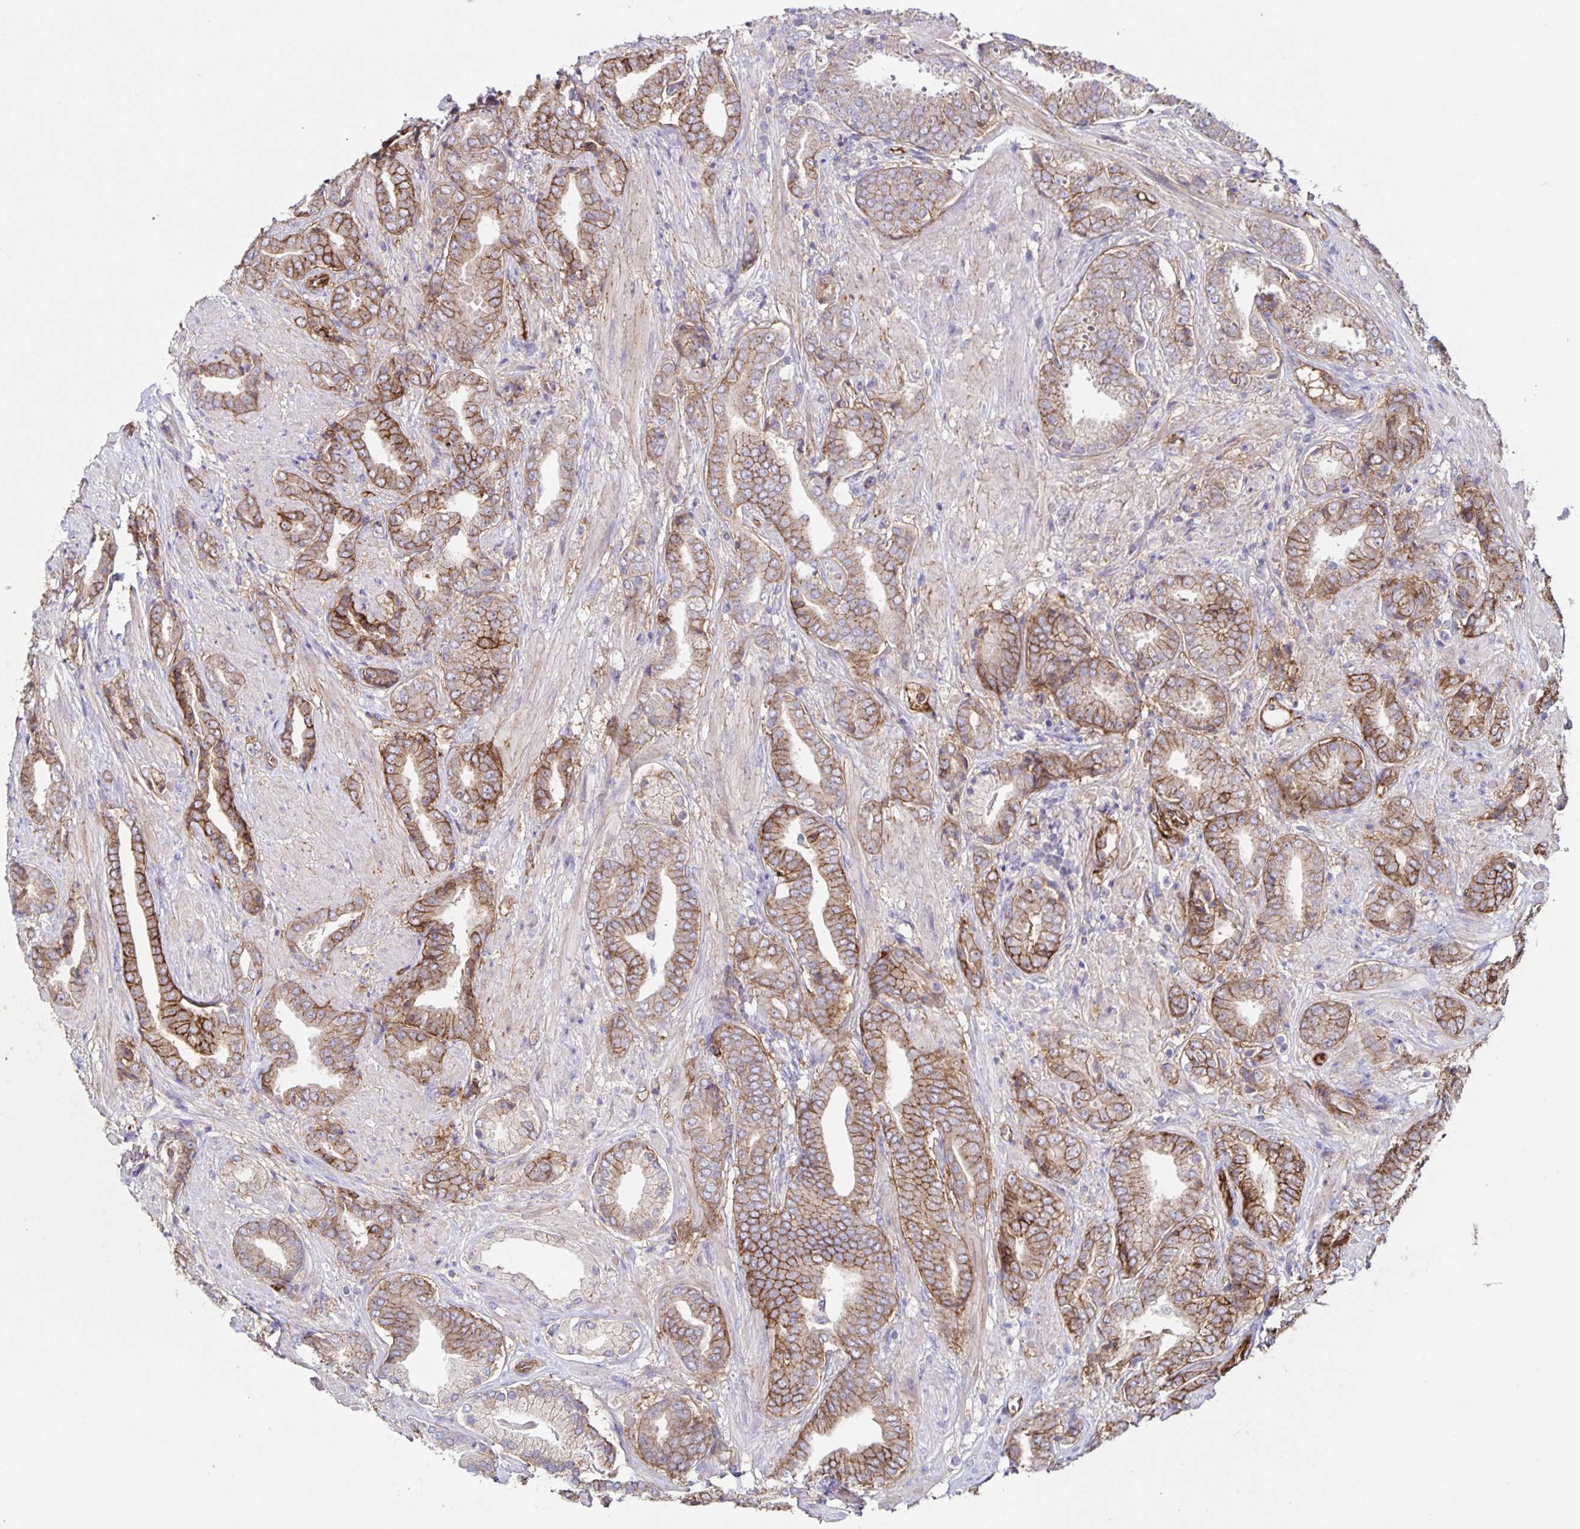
{"staining": {"intensity": "moderate", "quantity": "25%-75%", "location": "cytoplasmic/membranous"}, "tissue": "prostate cancer", "cell_type": "Tumor cells", "image_type": "cancer", "snomed": [{"axis": "morphology", "description": "Adenocarcinoma, High grade"}, {"axis": "topography", "description": "Prostate"}], "caption": "Tumor cells show medium levels of moderate cytoplasmic/membranous staining in about 25%-75% of cells in prostate cancer. (Brightfield microscopy of DAB IHC at high magnification).", "gene": "ITGA2", "patient": {"sex": "male", "age": 56}}